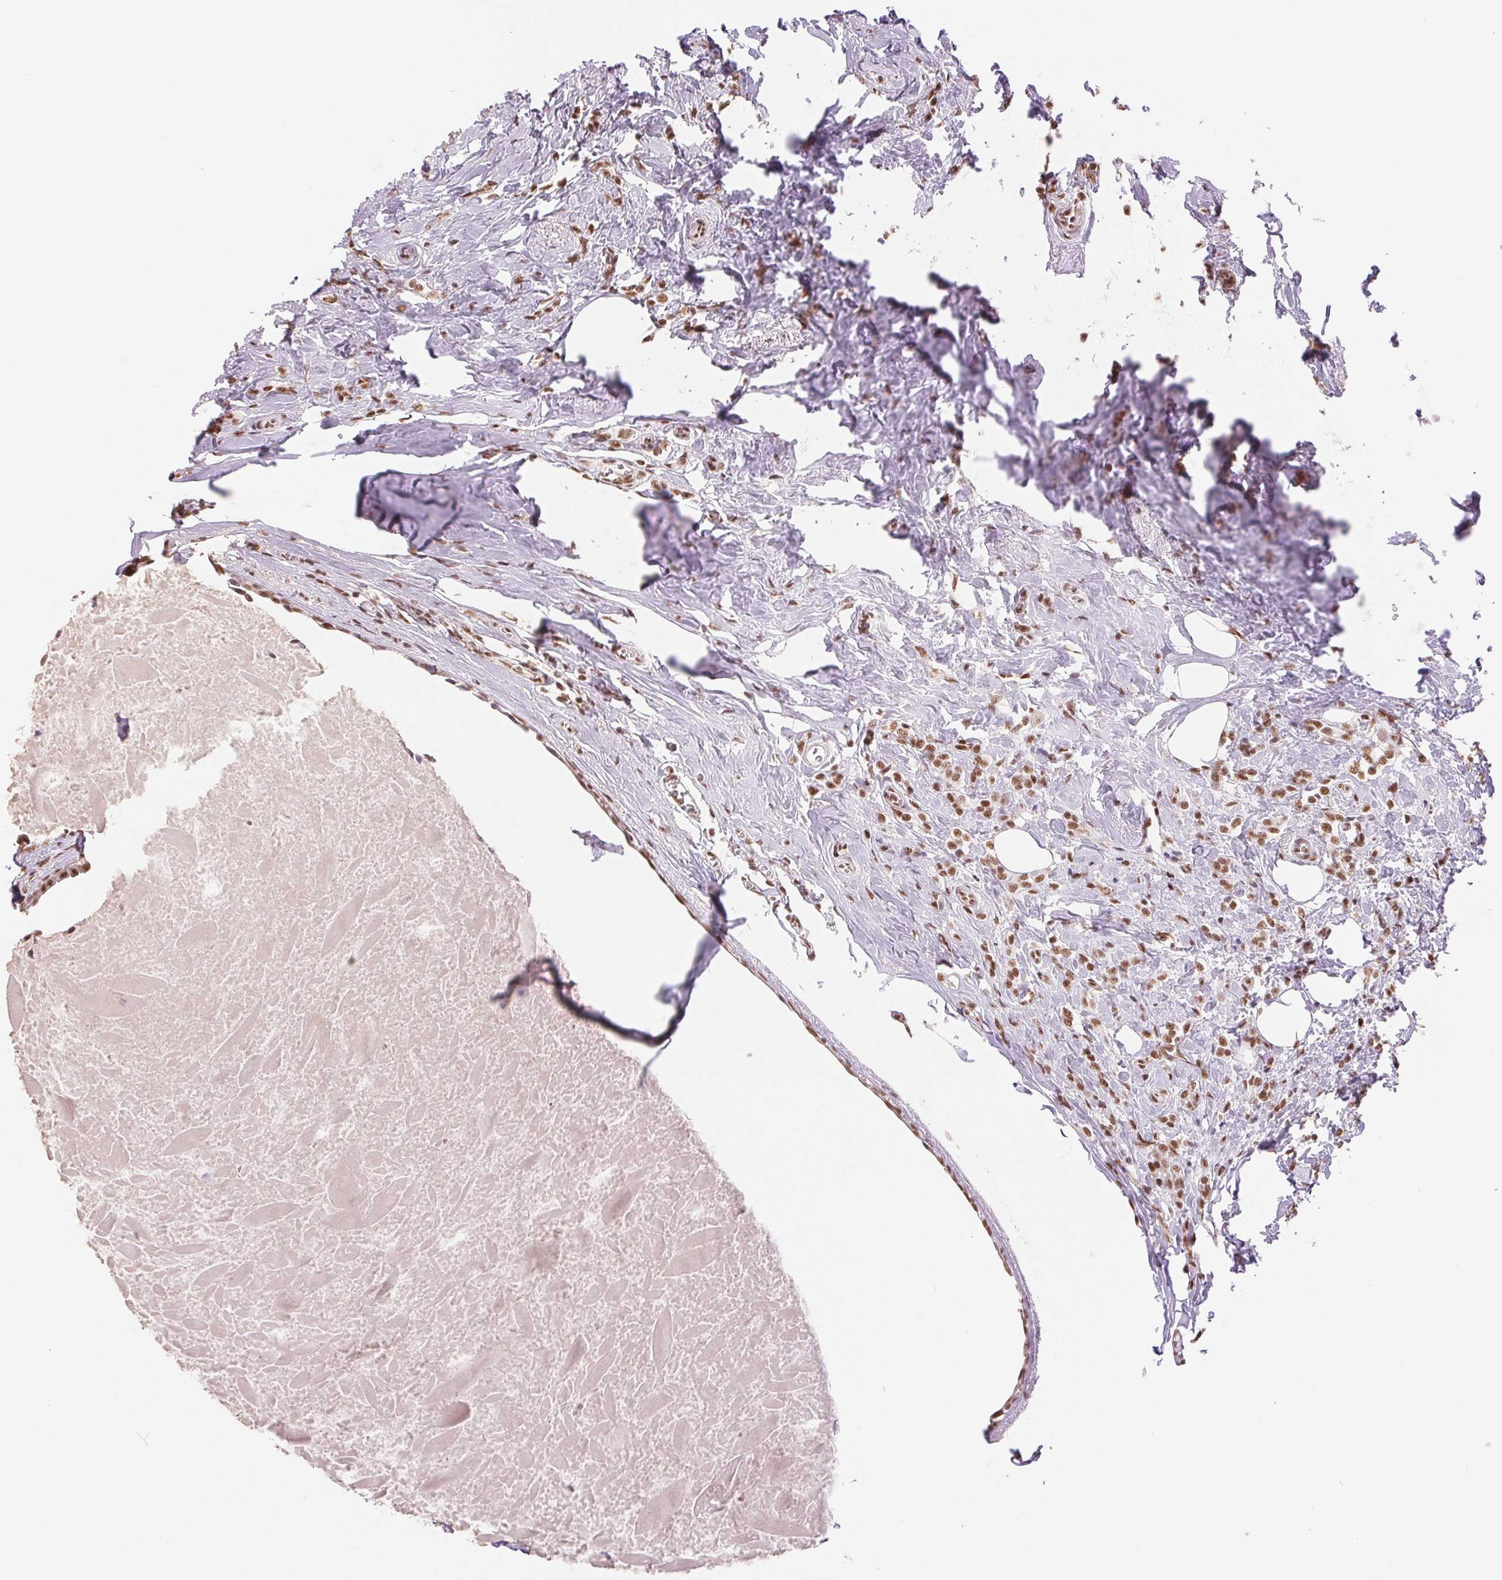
{"staining": {"intensity": "moderate", "quantity": ">75%", "location": "nuclear"}, "tissue": "breast cancer", "cell_type": "Tumor cells", "image_type": "cancer", "snomed": [{"axis": "morphology", "description": "Normal tissue, NOS"}, {"axis": "morphology", "description": "Duct carcinoma"}, {"axis": "topography", "description": "Breast"}], "caption": "The photomicrograph displays staining of breast cancer, revealing moderate nuclear protein expression (brown color) within tumor cells.", "gene": "SREK1", "patient": {"sex": "female", "age": 77}}